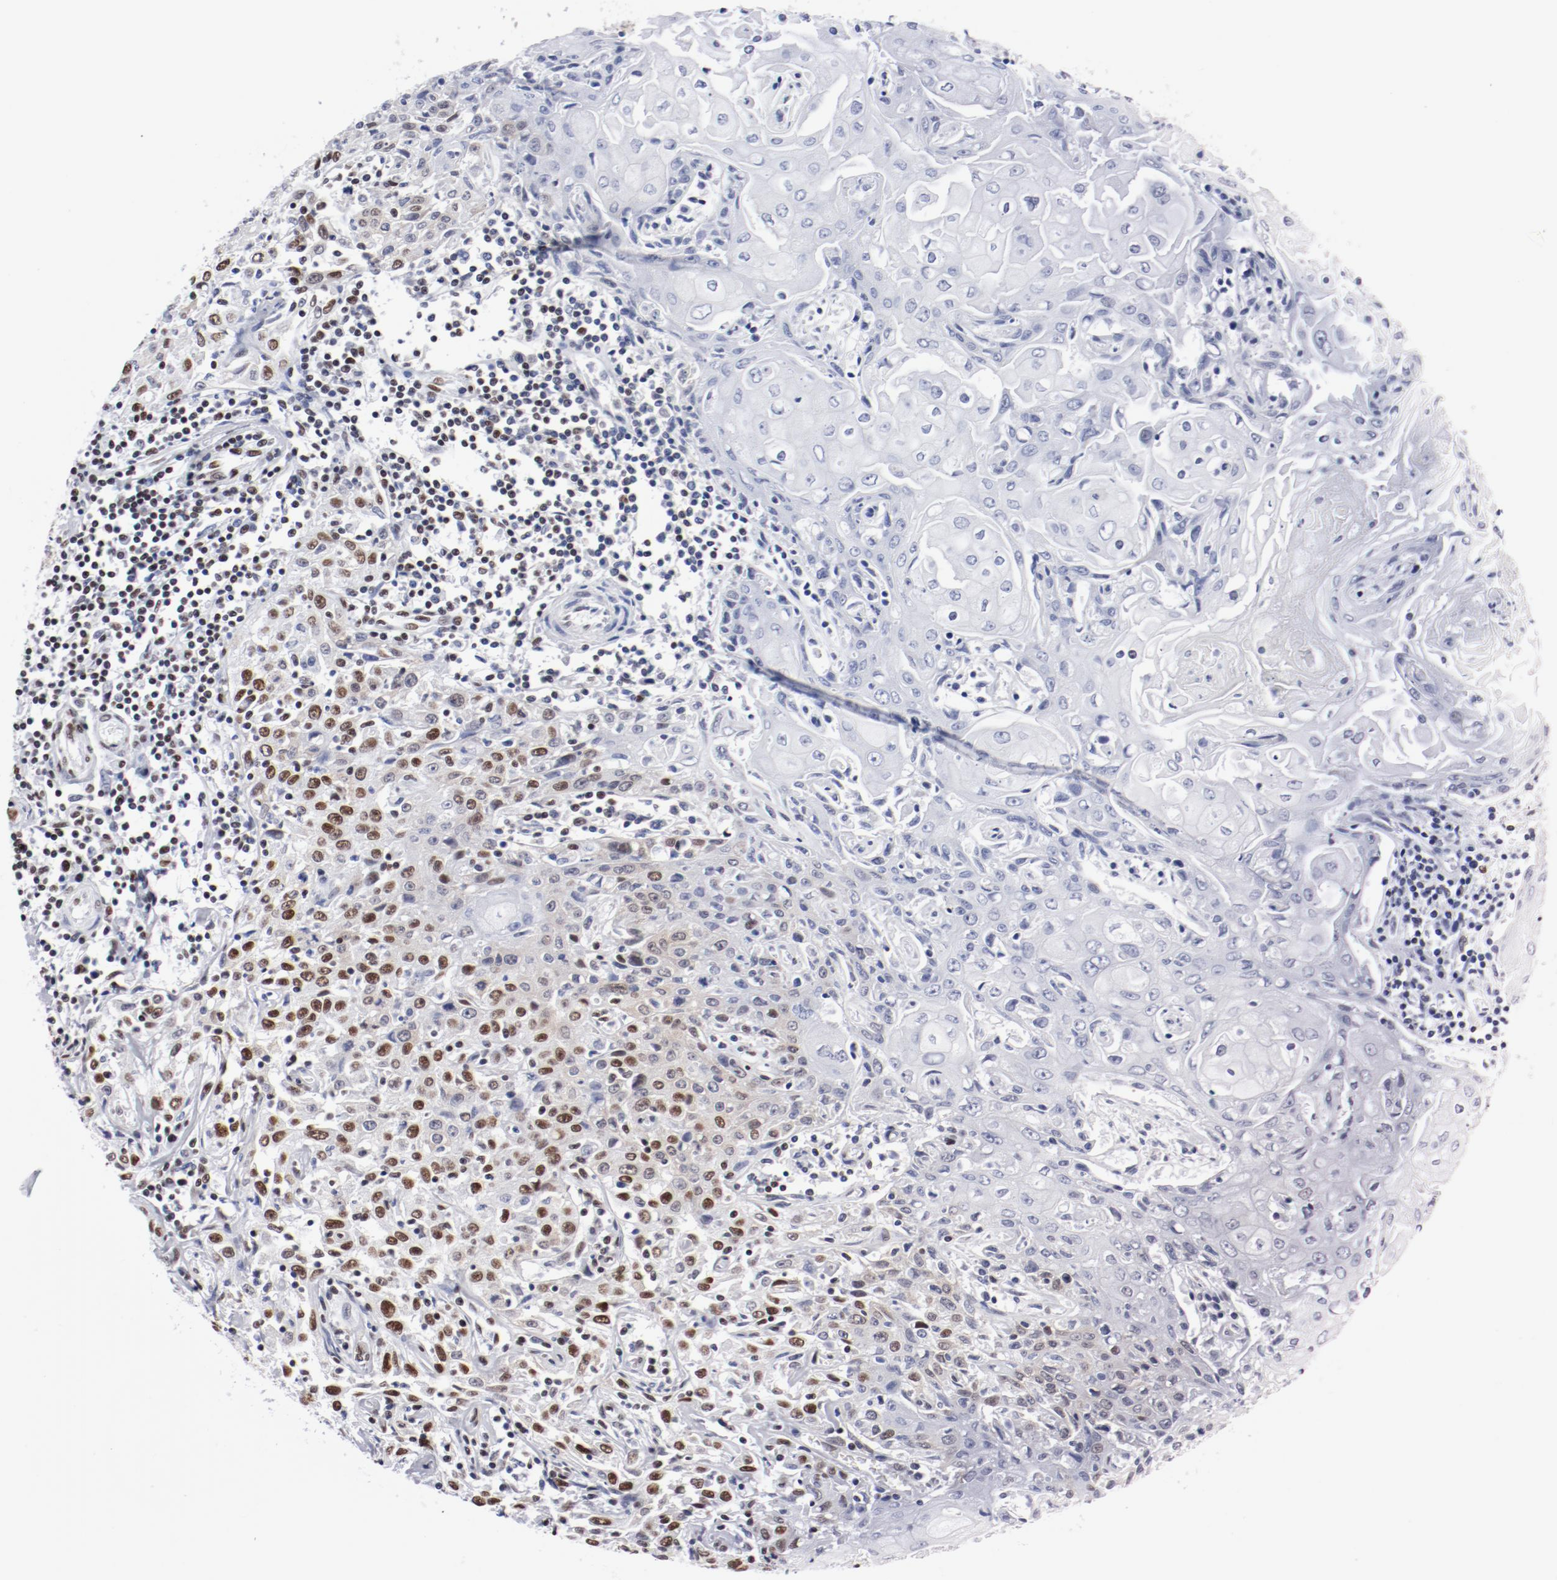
{"staining": {"intensity": "moderate", "quantity": "<25%", "location": "nuclear"}, "tissue": "head and neck cancer", "cell_type": "Tumor cells", "image_type": "cancer", "snomed": [{"axis": "morphology", "description": "Squamous cell carcinoma, NOS"}, {"axis": "topography", "description": "Oral tissue"}, {"axis": "topography", "description": "Head-Neck"}], "caption": "A brown stain highlights moderate nuclear expression of a protein in human squamous cell carcinoma (head and neck) tumor cells.", "gene": "ATF2", "patient": {"sex": "female", "age": 76}}